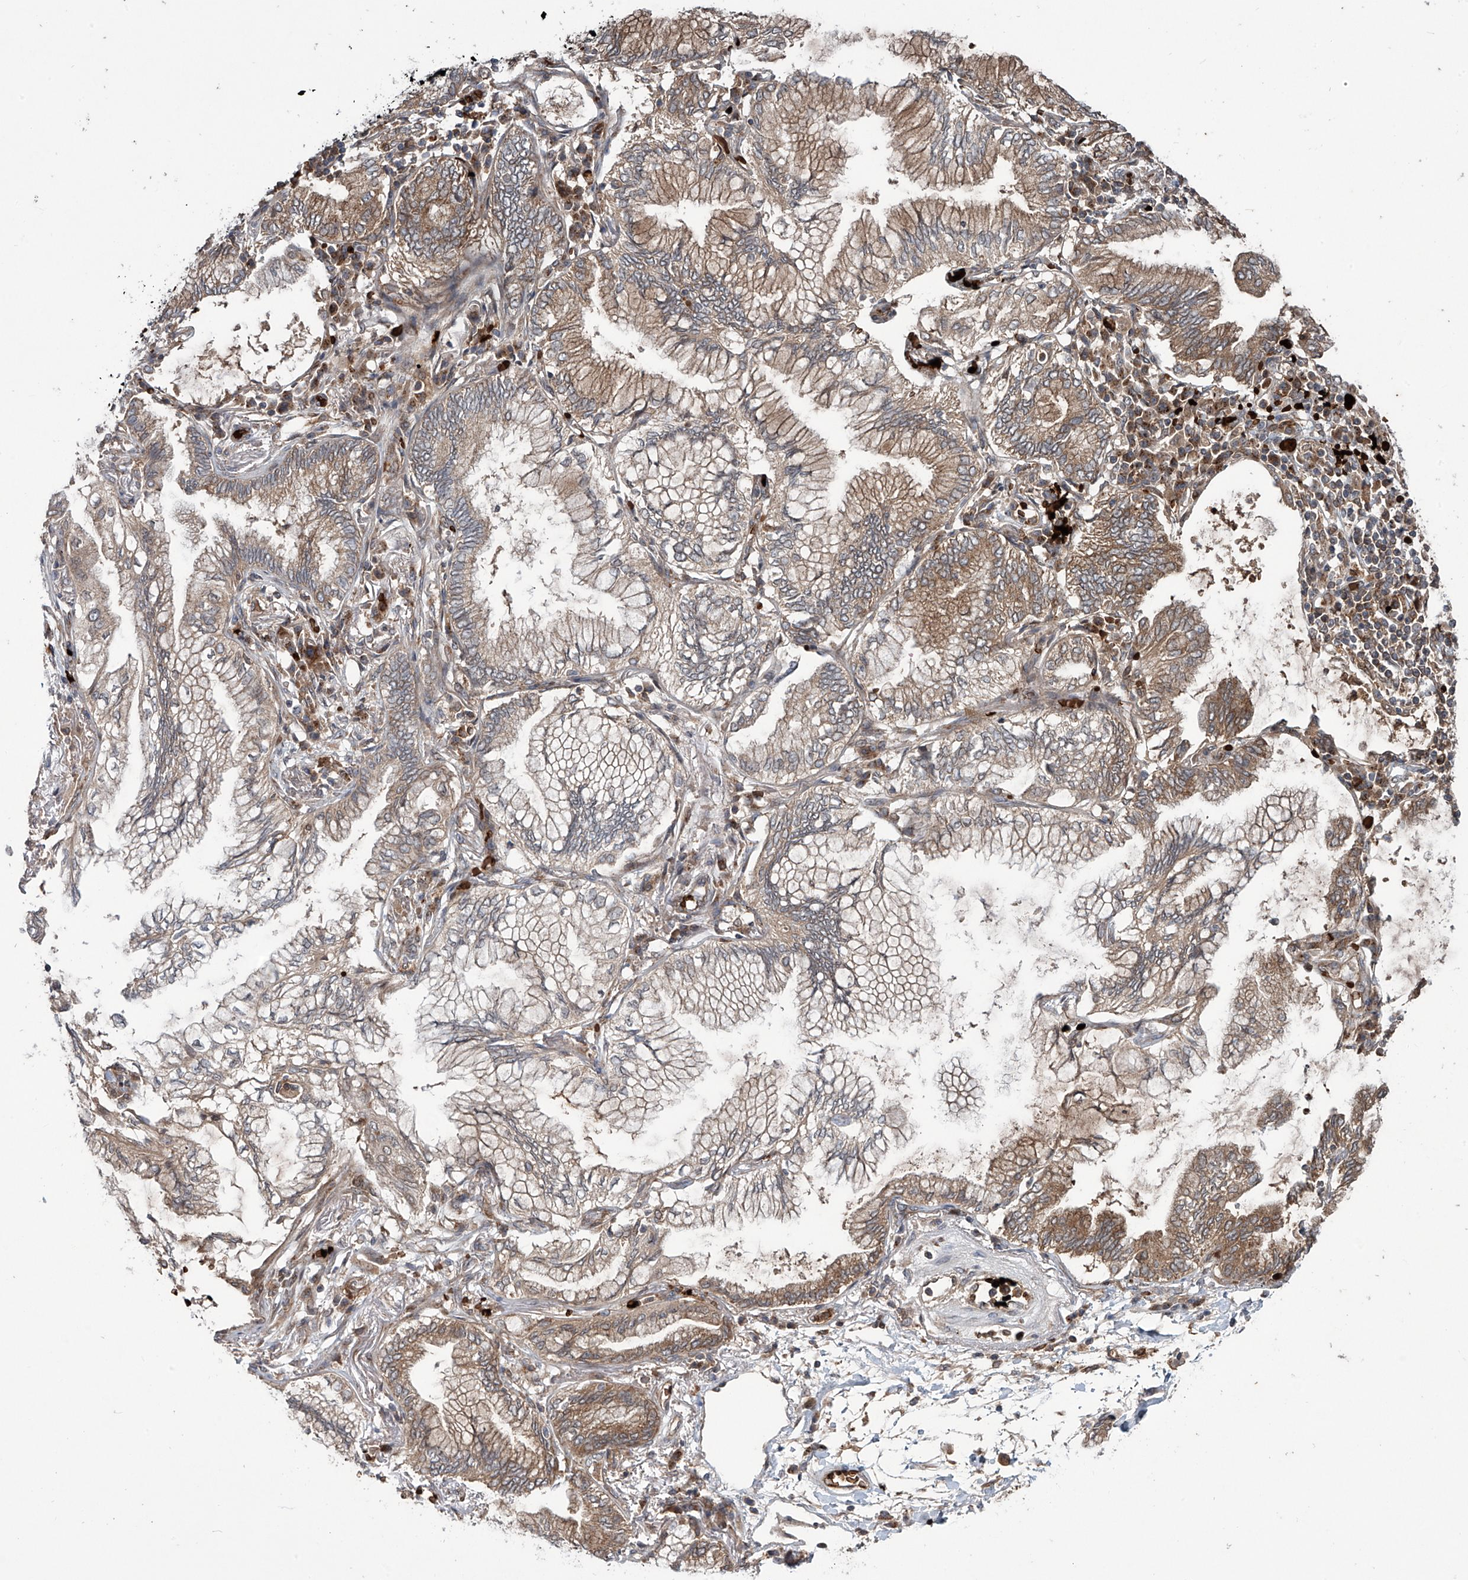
{"staining": {"intensity": "weak", "quantity": "25%-75%", "location": "cytoplasmic/membranous"}, "tissue": "lung cancer", "cell_type": "Tumor cells", "image_type": "cancer", "snomed": [{"axis": "morphology", "description": "Adenocarcinoma, NOS"}, {"axis": "topography", "description": "Lung"}], "caption": "A photomicrograph of lung cancer stained for a protein displays weak cytoplasmic/membranous brown staining in tumor cells.", "gene": "ZDHHC9", "patient": {"sex": "female", "age": 70}}